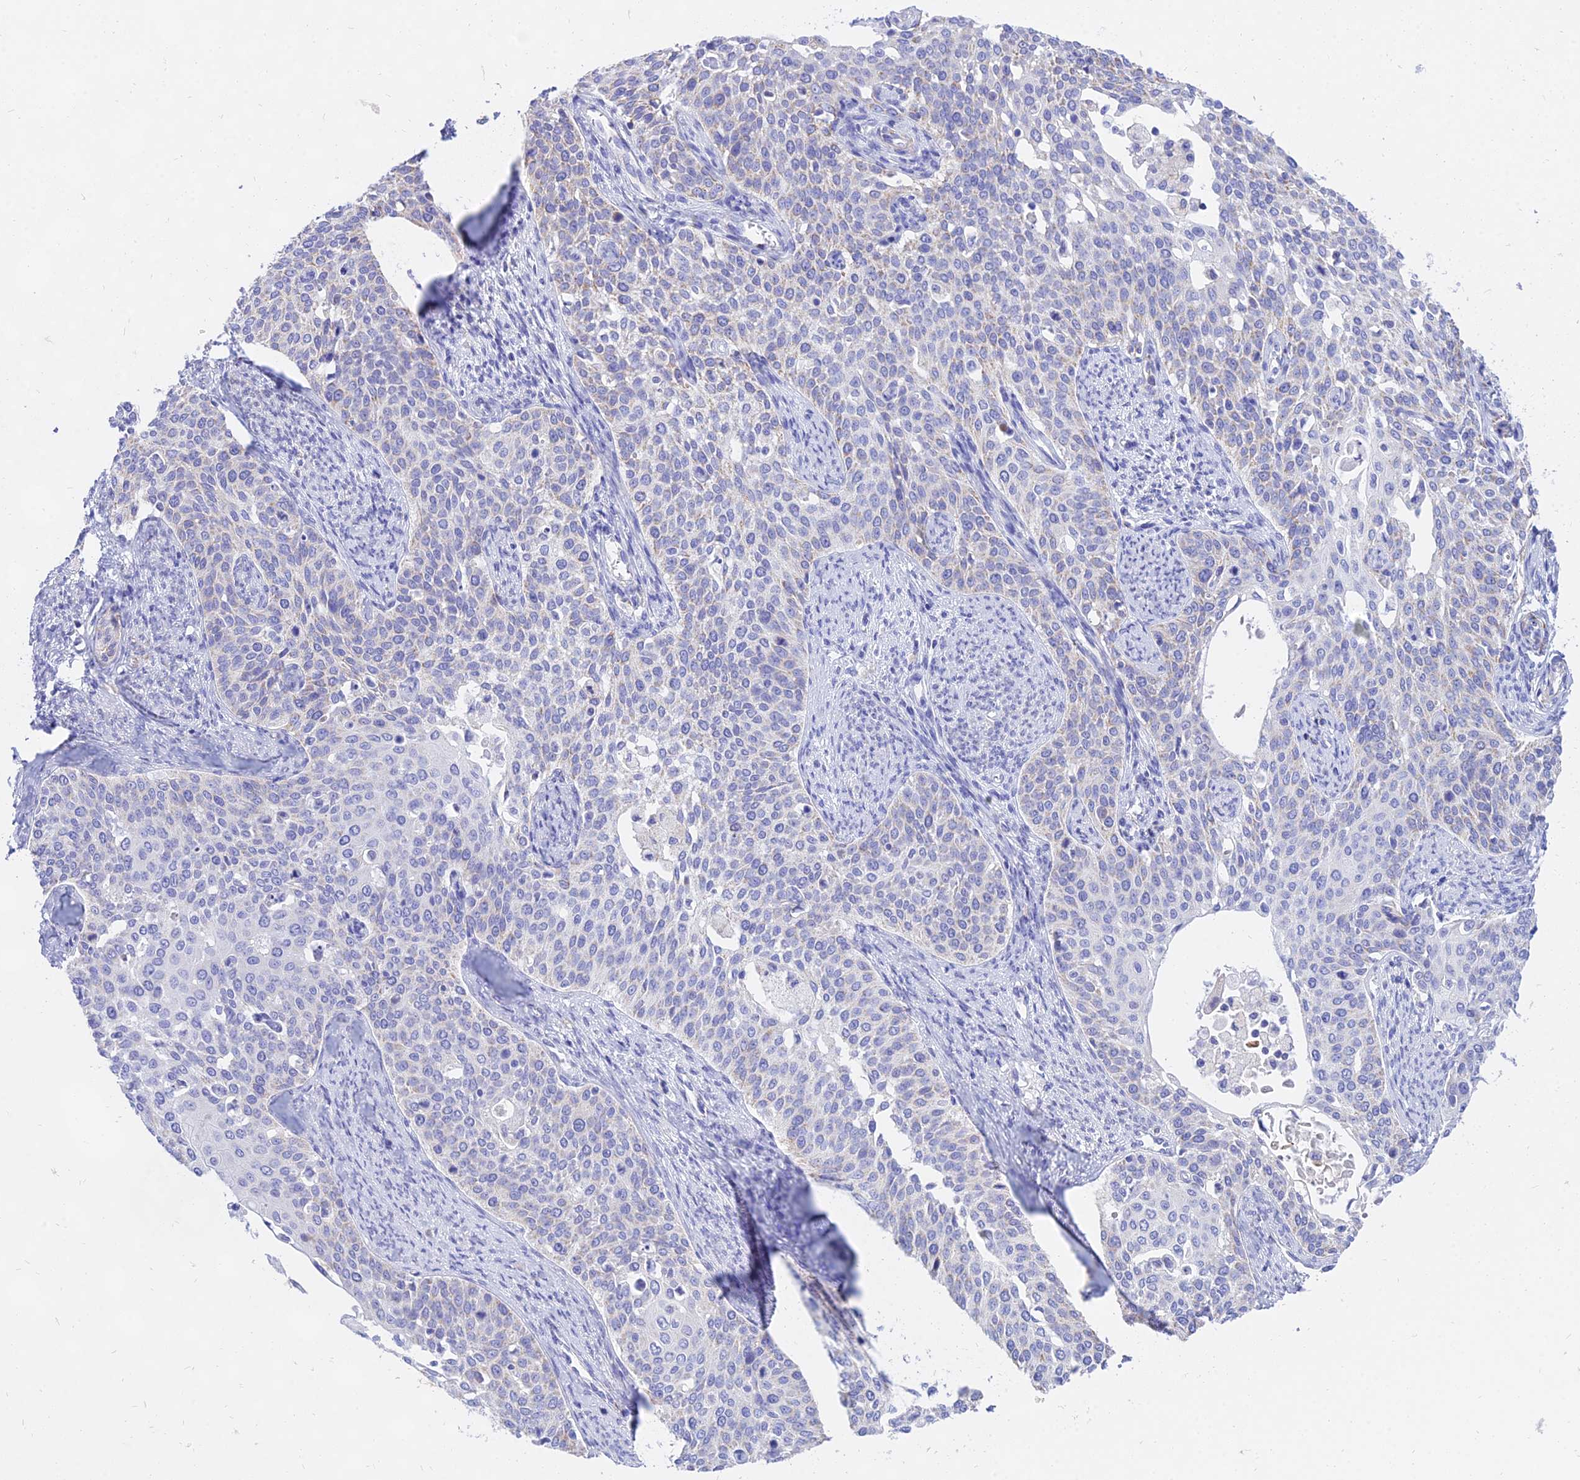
{"staining": {"intensity": "negative", "quantity": "none", "location": "none"}, "tissue": "cervical cancer", "cell_type": "Tumor cells", "image_type": "cancer", "snomed": [{"axis": "morphology", "description": "Squamous cell carcinoma, NOS"}, {"axis": "topography", "description": "Cervix"}], "caption": "Tumor cells are negative for brown protein staining in squamous cell carcinoma (cervical).", "gene": "PKN3", "patient": {"sex": "female", "age": 44}}